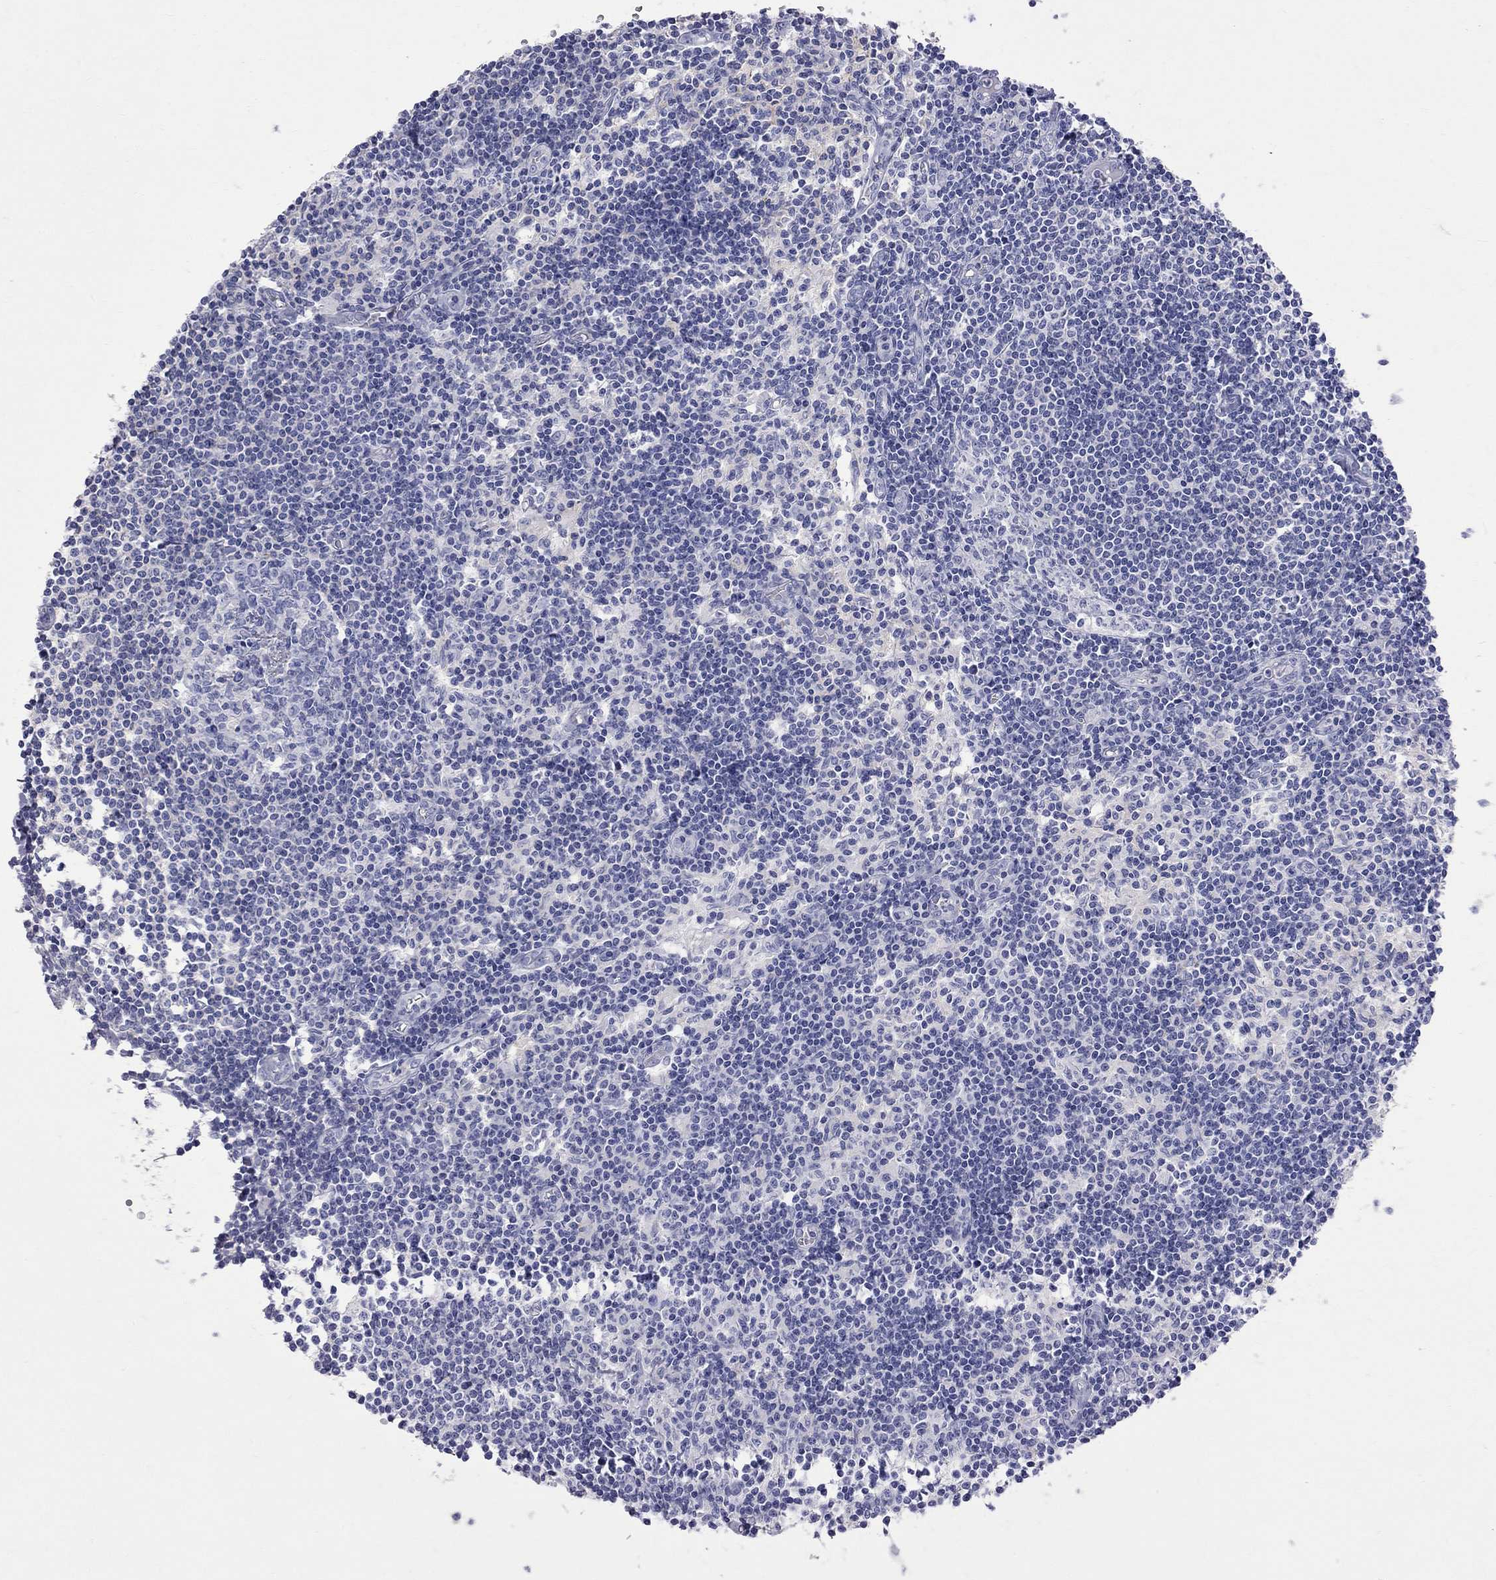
{"staining": {"intensity": "negative", "quantity": "none", "location": "none"}, "tissue": "lymph node", "cell_type": "Germinal center cells", "image_type": "normal", "snomed": [{"axis": "morphology", "description": "Normal tissue, NOS"}, {"axis": "topography", "description": "Lymph node"}], "caption": "This is a micrograph of IHC staining of unremarkable lymph node, which shows no expression in germinal center cells.", "gene": "S100A3", "patient": {"sex": "male", "age": 59}}